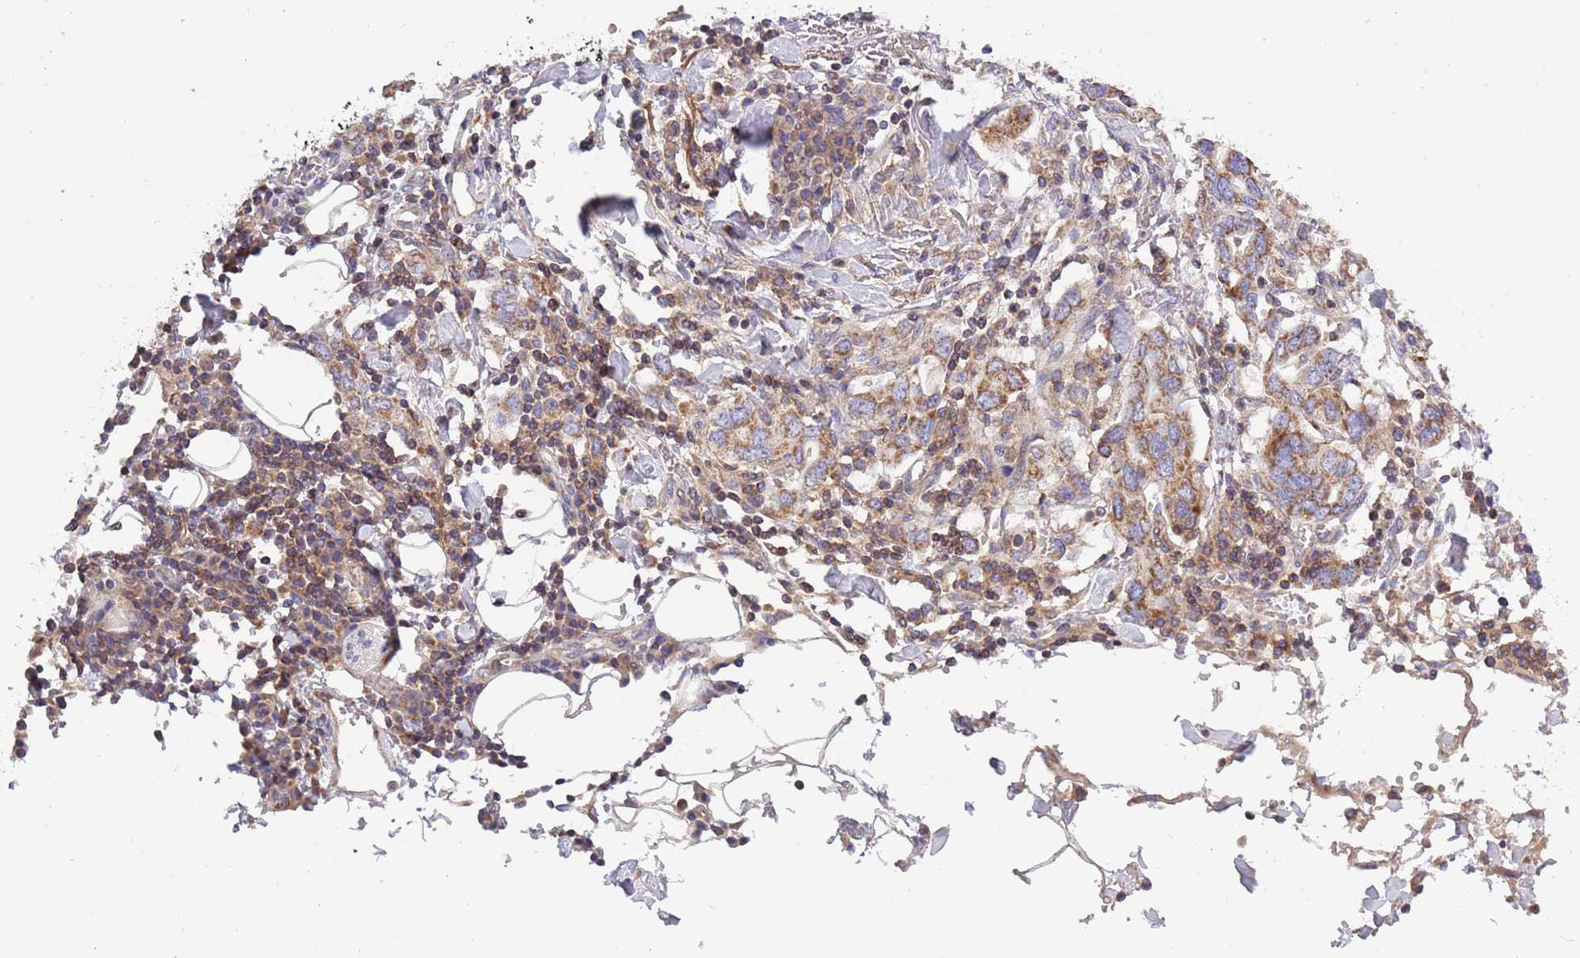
{"staining": {"intensity": "moderate", "quantity": ">75%", "location": "cytoplasmic/membranous"}, "tissue": "stomach cancer", "cell_type": "Tumor cells", "image_type": "cancer", "snomed": [{"axis": "morphology", "description": "Adenocarcinoma, NOS"}, {"axis": "topography", "description": "Stomach, upper"}, {"axis": "topography", "description": "Stomach"}], "caption": "A brown stain labels moderate cytoplasmic/membranous positivity of a protein in stomach cancer (adenocarcinoma) tumor cells.", "gene": "IRS4", "patient": {"sex": "male", "age": 62}}